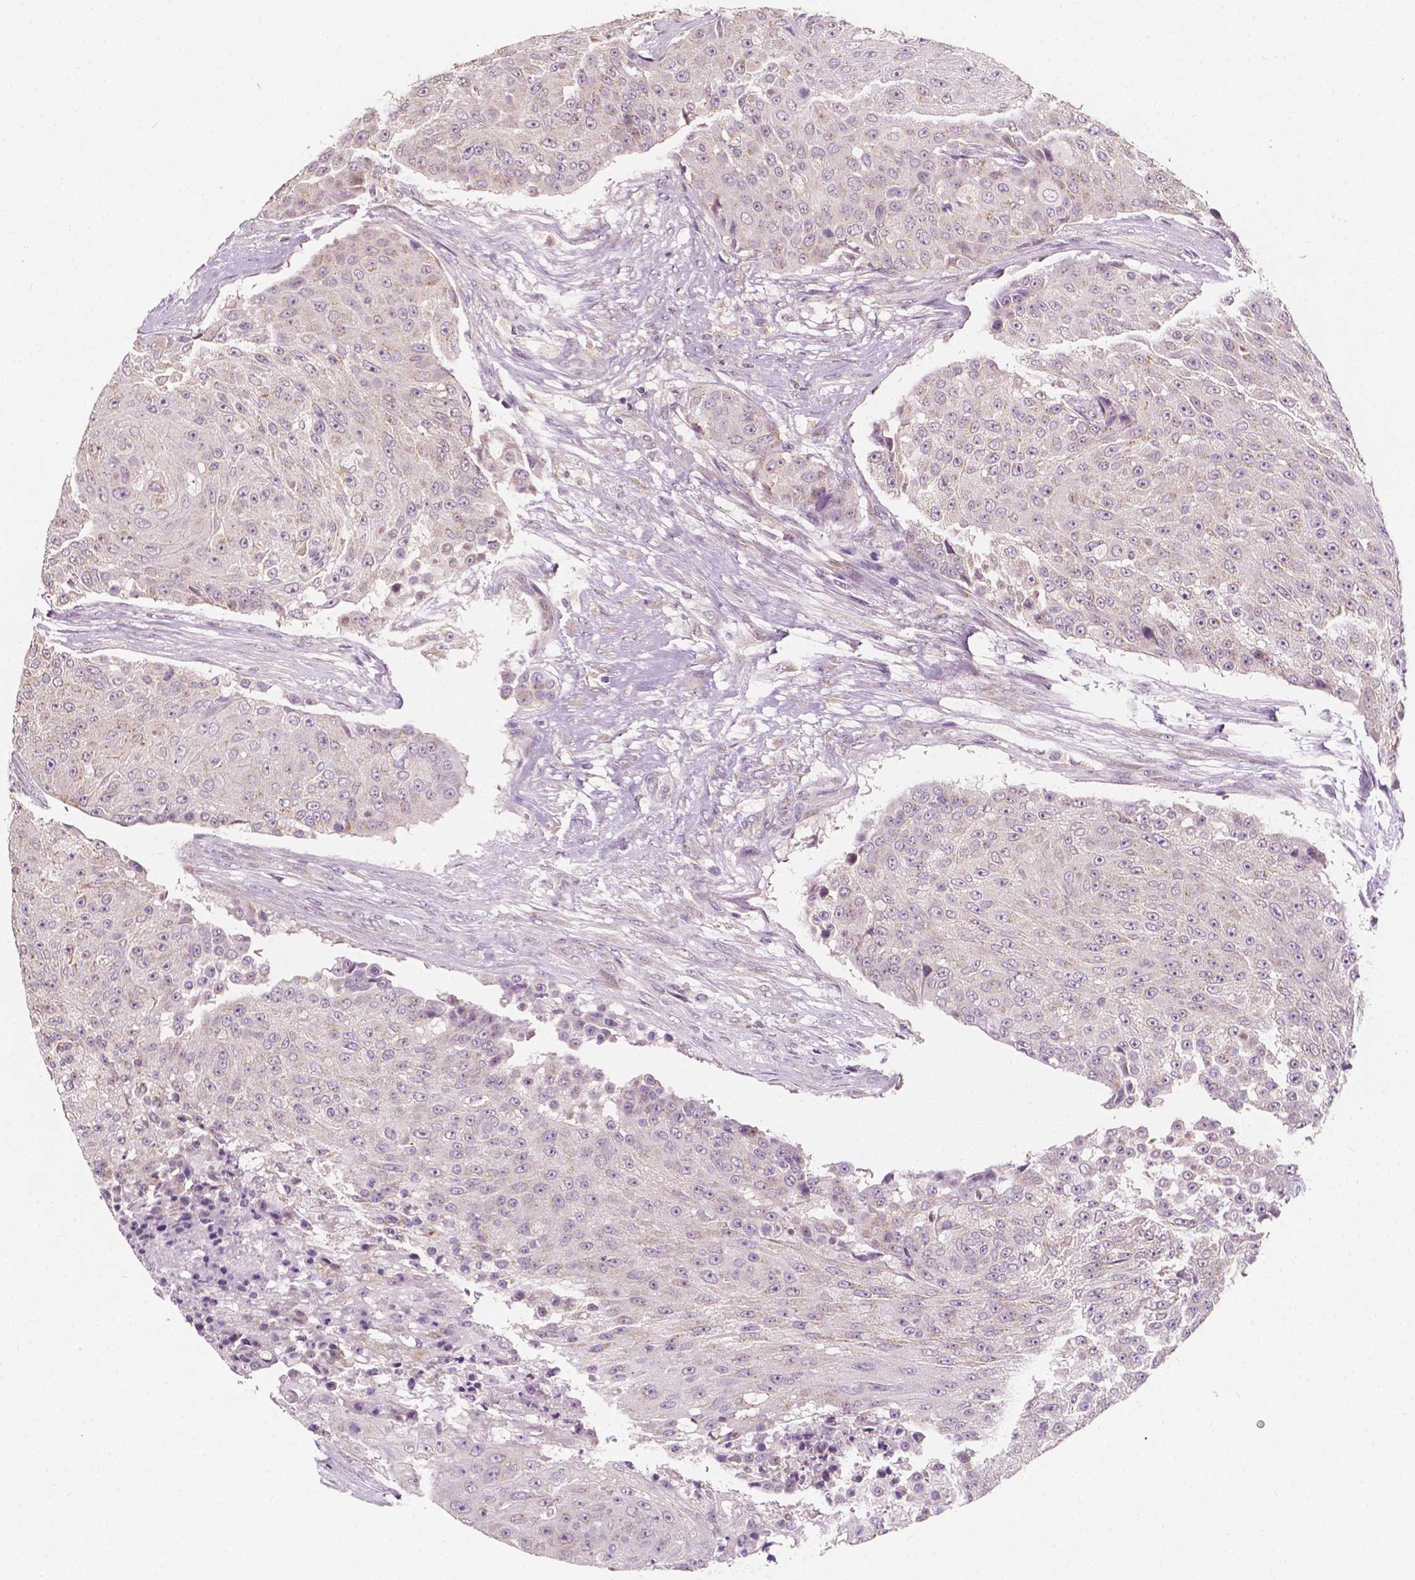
{"staining": {"intensity": "negative", "quantity": "none", "location": "none"}, "tissue": "urothelial cancer", "cell_type": "Tumor cells", "image_type": "cancer", "snomed": [{"axis": "morphology", "description": "Urothelial carcinoma, High grade"}, {"axis": "topography", "description": "Urinary bladder"}], "caption": "Human urothelial cancer stained for a protein using IHC shows no staining in tumor cells.", "gene": "EBAG9", "patient": {"sex": "female", "age": 63}}